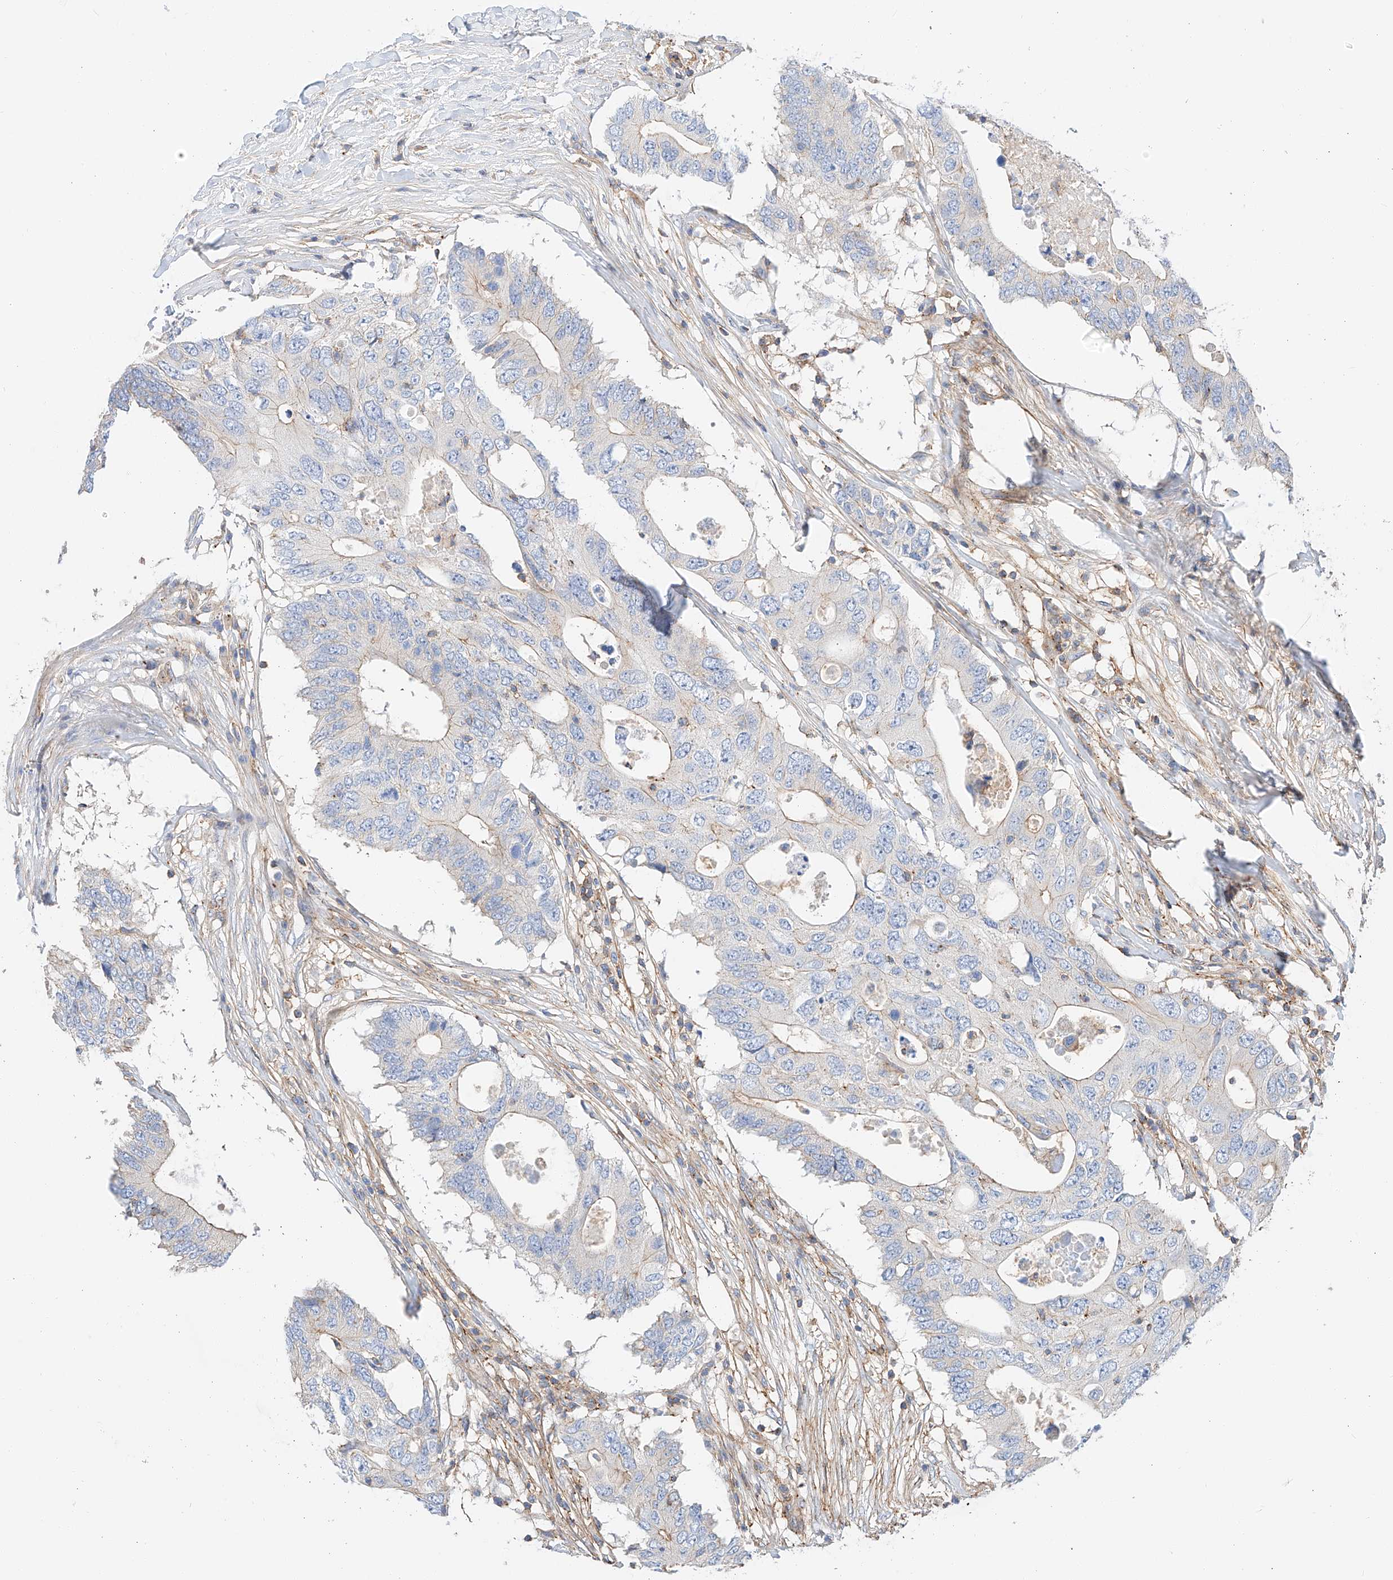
{"staining": {"intensity": "moderate", "quantity": "<25%", "location": "cytoplasmic/membranous"}, "tissue": "colorectal cancer", "cell_type": "Tumor cells", "image_type": "cancer", "snomed": [{"axis": "morphology", "description": "Adenocarcinoma, NOS"}, {"axis": "topography", "description": "Colon"}], "caption": "A high-resolution photomicrograph shows IHC staining of colorectal adenocarcinoma, which reveals moderate cytoplasmic/membranous positivity in approximately <25% of tumor cells.", "gene": "HAUS4", "patient": {"sex": "male", "age": 71}}